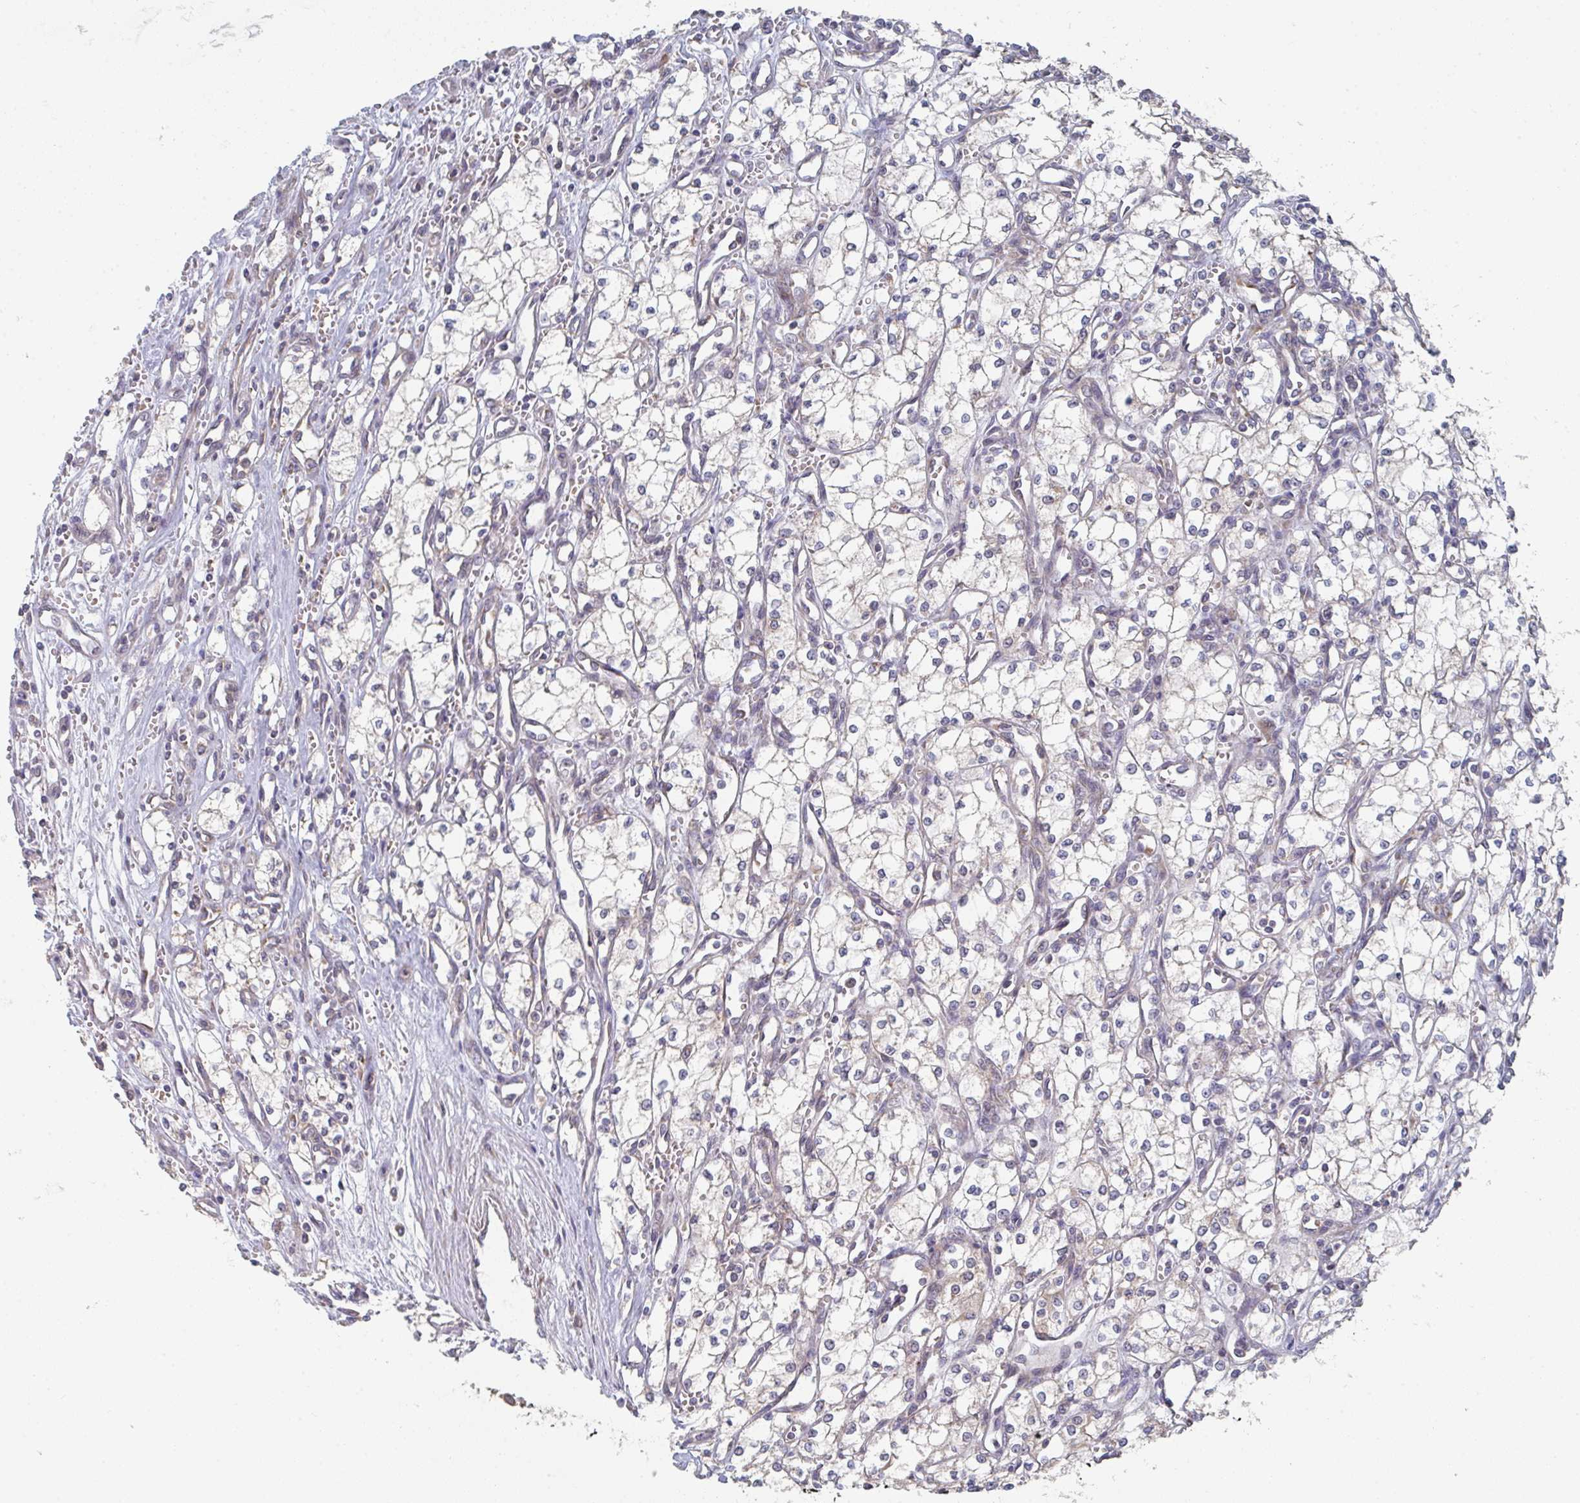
{"staining": {"intensity": "negative", "quantity": "none", "location": "none"}, "tissue": "renal cancer", "cell_type": "Tumor cells", "image_type": "cancer", "snomed": [{"axis": "morphology", "description": "Adenocarcinoma, NOS"}, {"axis": "topography", "description": "Kidney"}], "caption": "Immunohistochemical staining of renal cancer exhibits no significant expression in tumor cells. Nuclei are stained in blue.", "gene": "ELOVL1", "patient": {"sex": "male", "age": 59}}